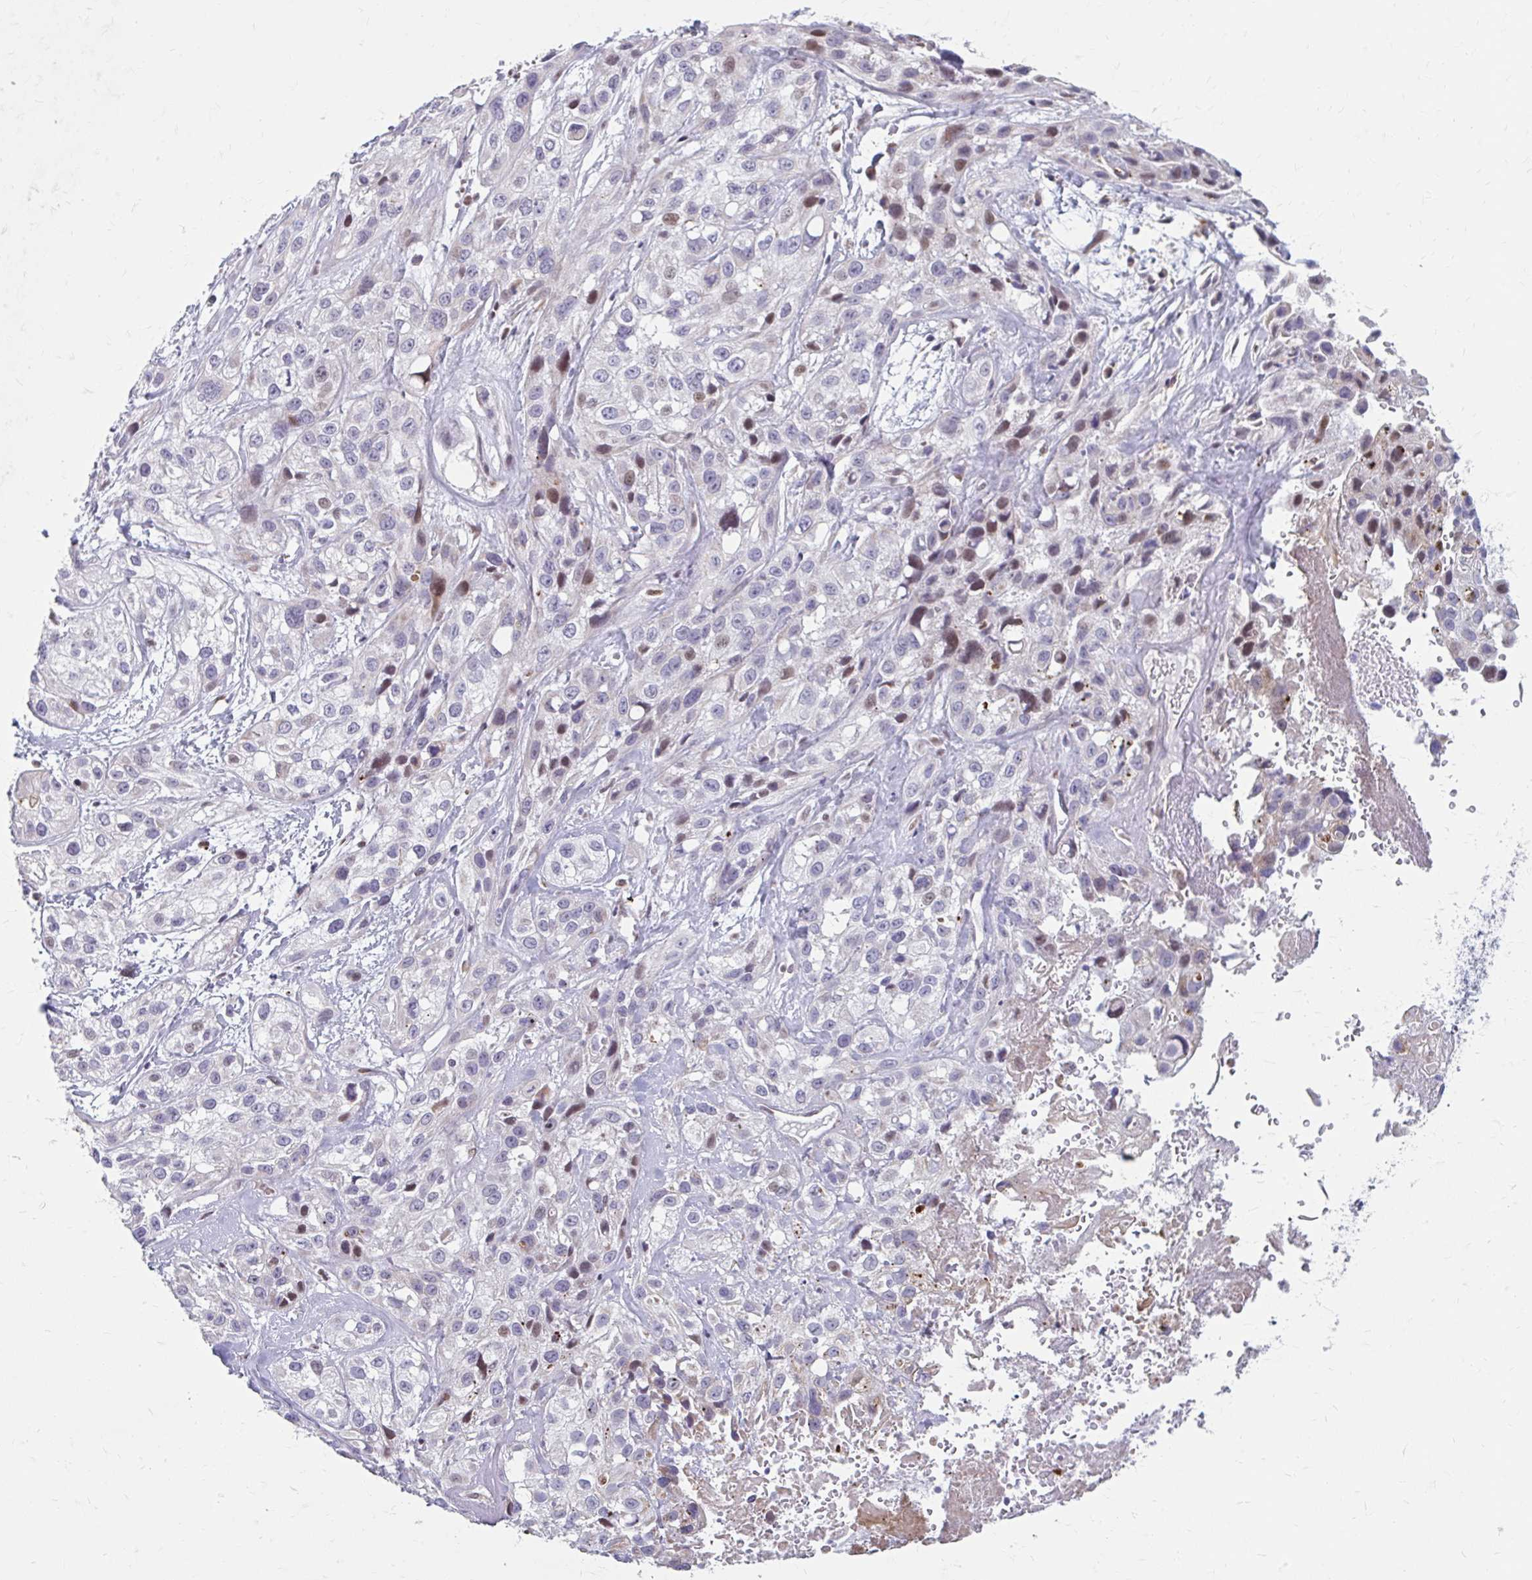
{"staining": {"intensity": "moderate", "quantity": "<25%", "location": "nuclear"}, "tissue": "skin cancer", "cell_type": "Tumor cells", "image_type": "cancer", "snomed": [{"axis": "morphology", "description": "Squamous cell carcinoma, NOS"}, {"axis": "topography", "description": "Skin"}], "caption": "The image shows immunohistochemical staining of skin squamous cell carcinoma. There is moderate nuclear positivity is seen in about <25% of tumor cells.", "gene": "BEAN1", "patient": {"sex": "male", "age": 82}}